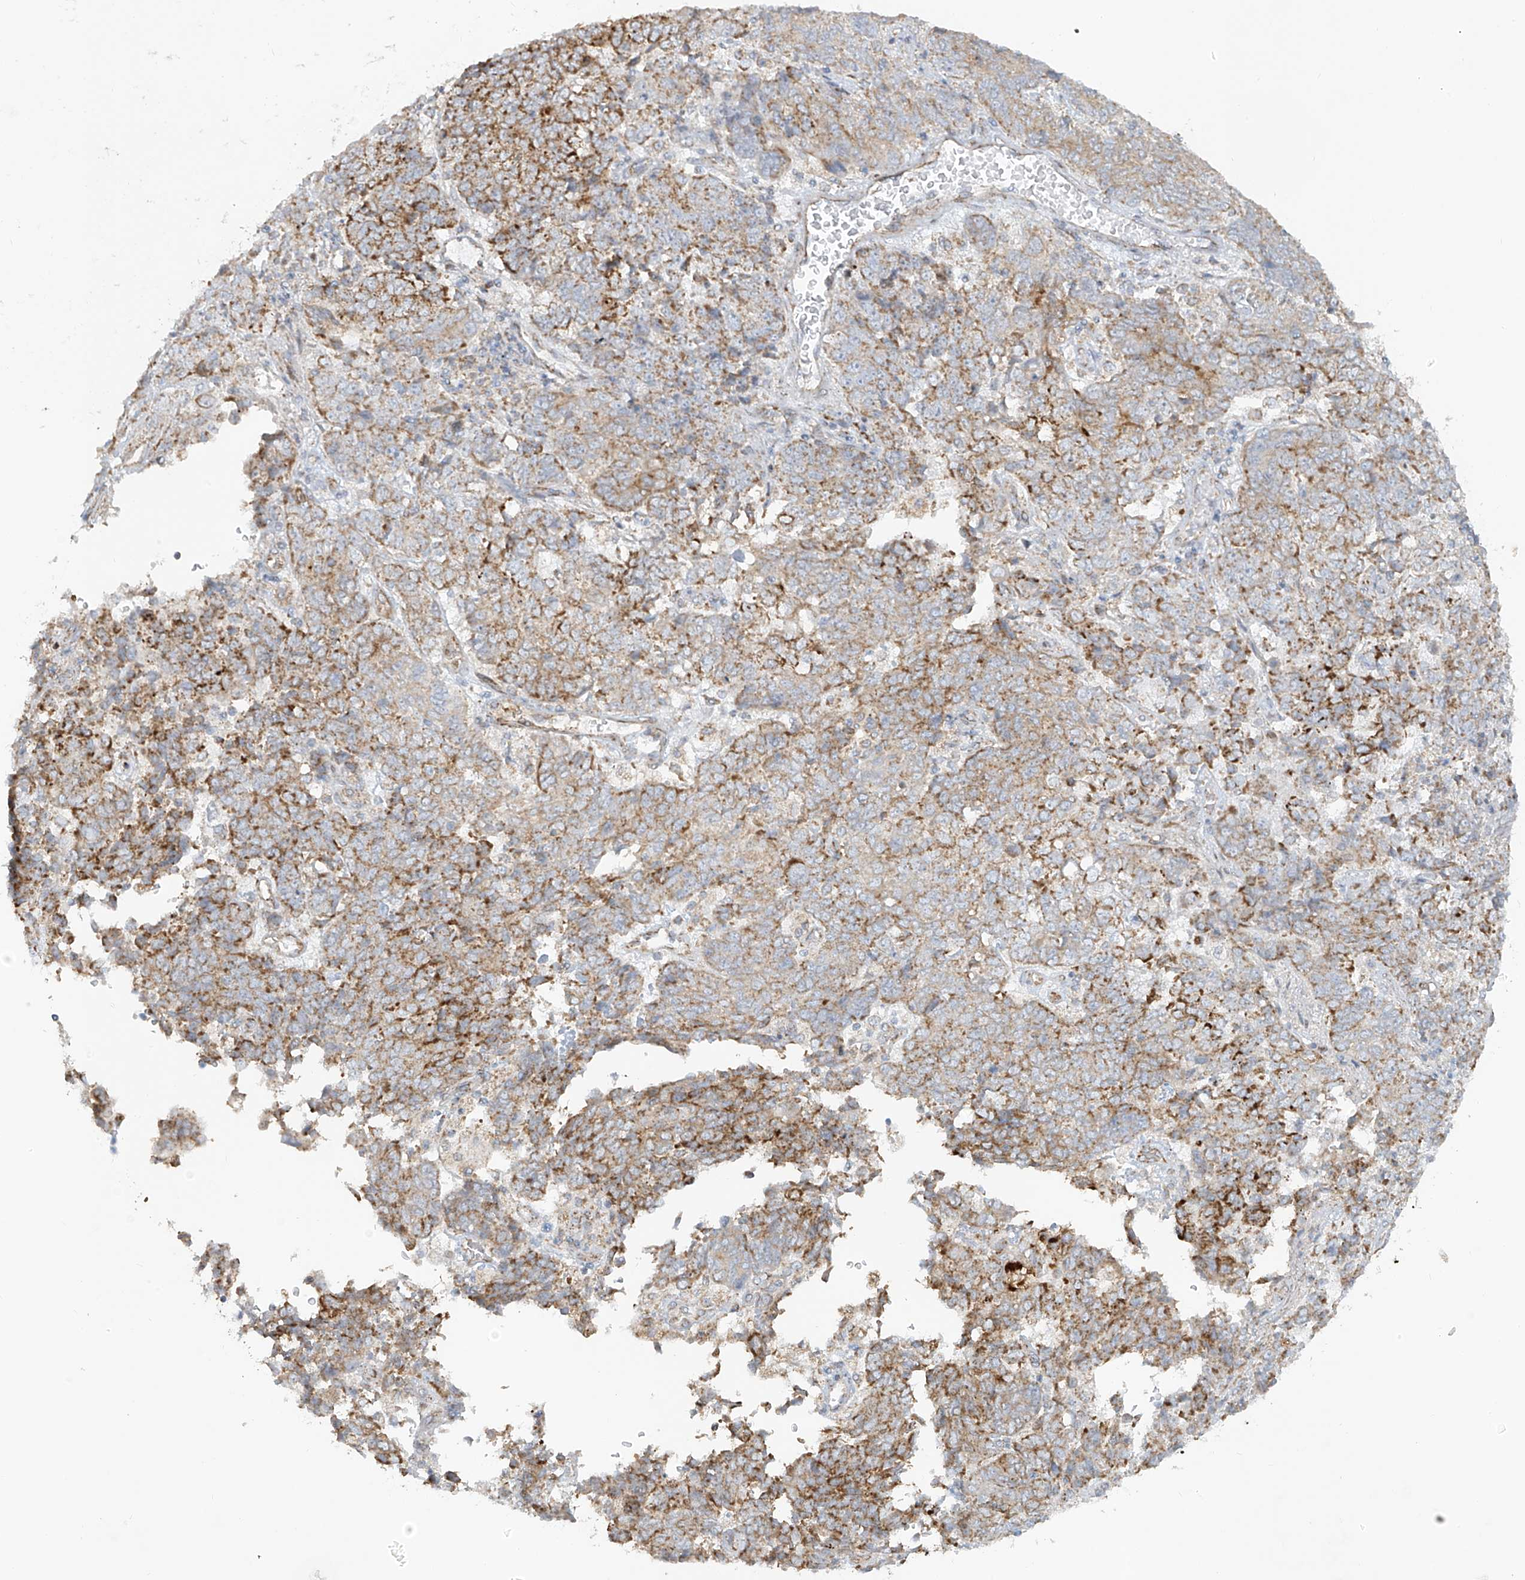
{"staining": {"intensity": "moderate", "quantity": ">75%", "location": "cytoplasmic/membranous"}, "tissue": "endometrial cancer", "cell_type": "Tumor cells", "image_type": "cancer", "snomed": [{"axis": "morphology", "description": "Adenocarcinoma, NOS"}, {"axis": "topography", "description": "Endometrium"}], "caption": "Human endometrial adenocarcinoma stained with a protein marker demonstrates moderate staining in tumor cells.", "gene": "SMDT1", "patient": {"sex": "female", "age": 80}}